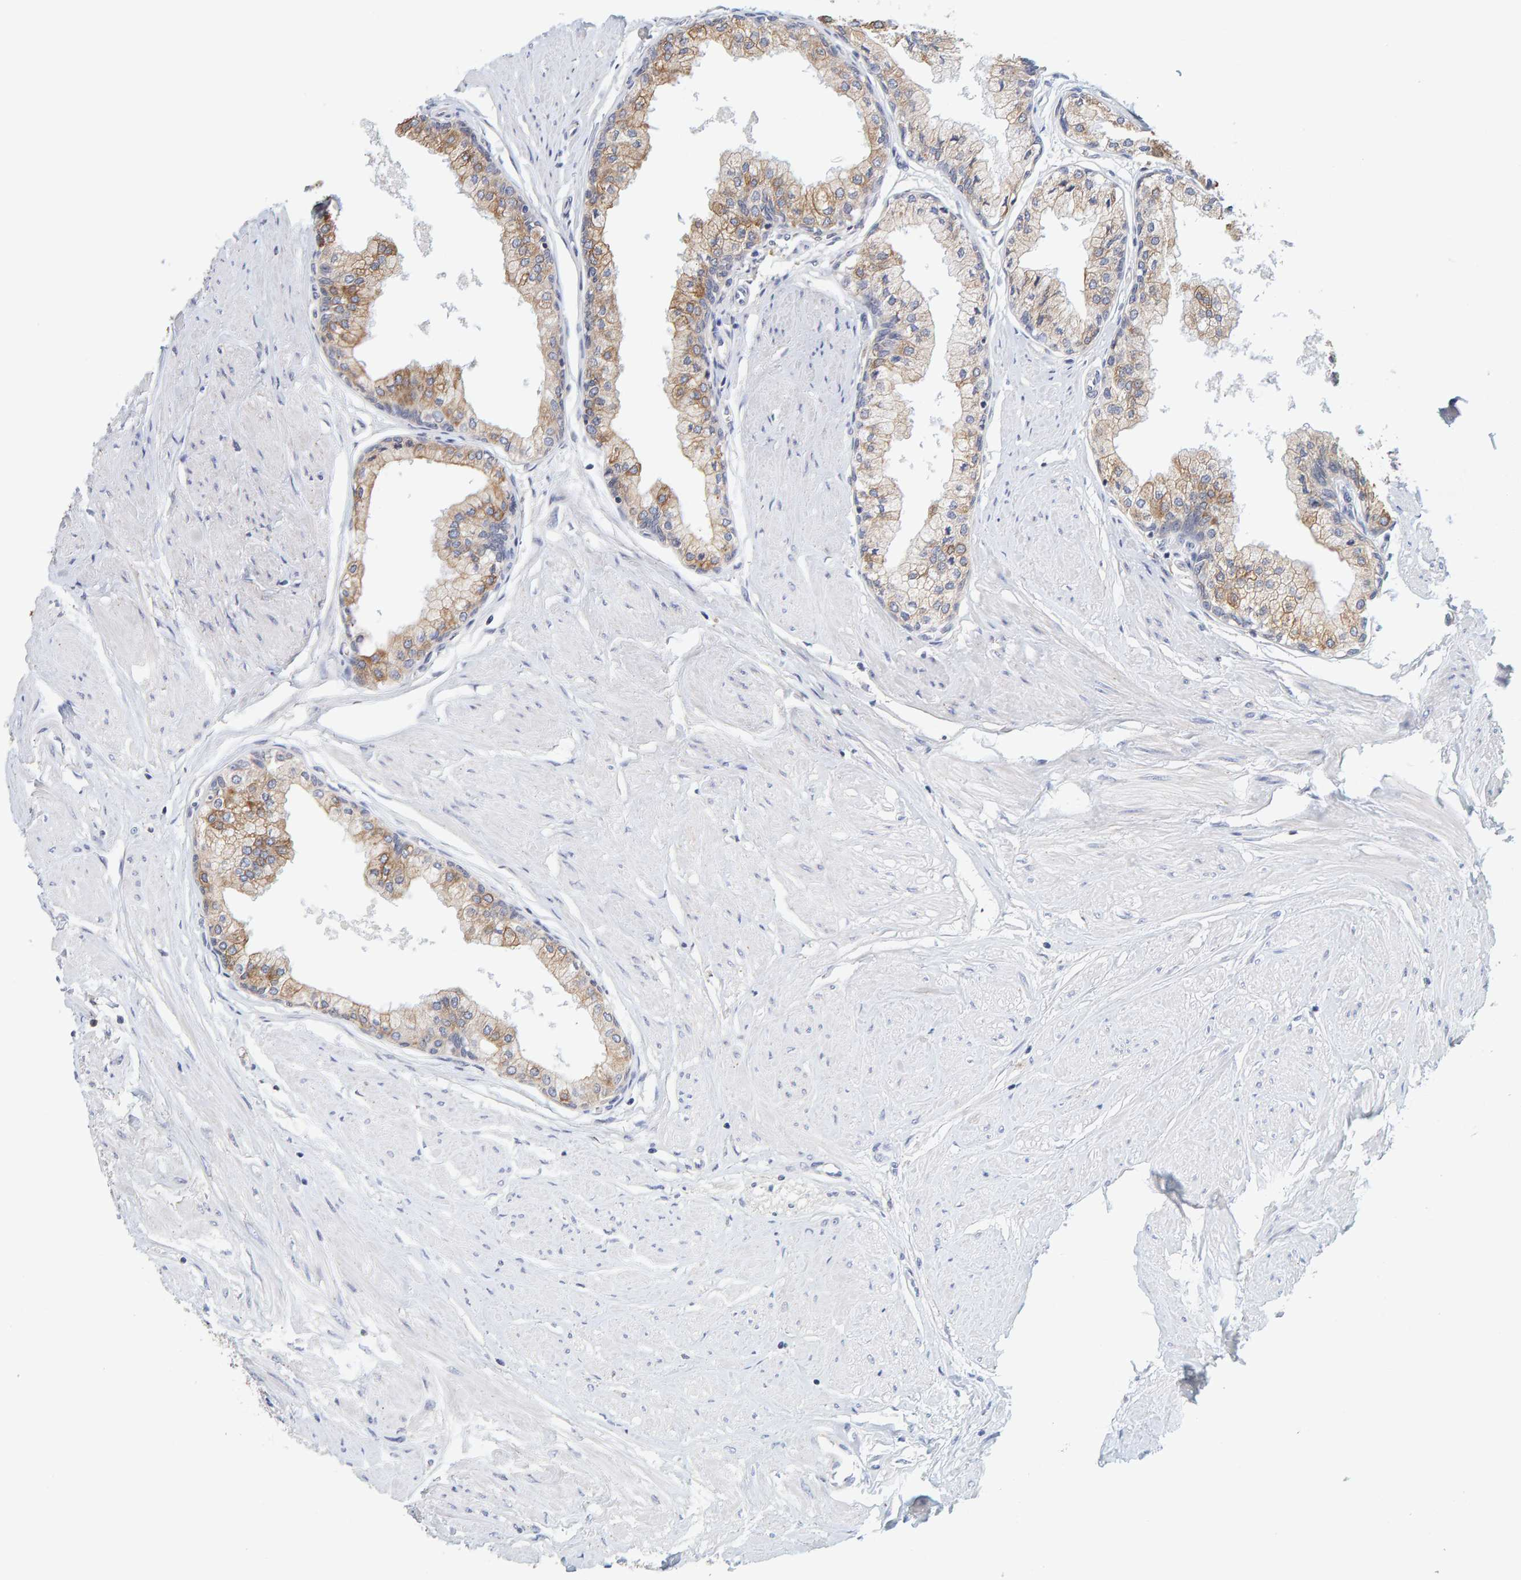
{"staining": {"intensity": "moderate", "quantity": ">75%", "location": "cytoplasmic/membranous"}, "tissue": "seminal vesicle", "cell_type": "Glandular cells", "image_type": "normal", "snomed": [{"axis": "morphology", "description": "Normal tissue, NOS"}, {"axis": "topography", "description": "Prostate"}, {"axis": "topography", "description": "Seminal veicle"}], "caption": "Moderate cytoplasmic/membranous positivity for a protein is present in about >75% of glandular cells of normal seminal vesicle using immunohistochemistry (IHC).", "gene": "SGPL1", "patient": {"sex": "male", "age": 60}}